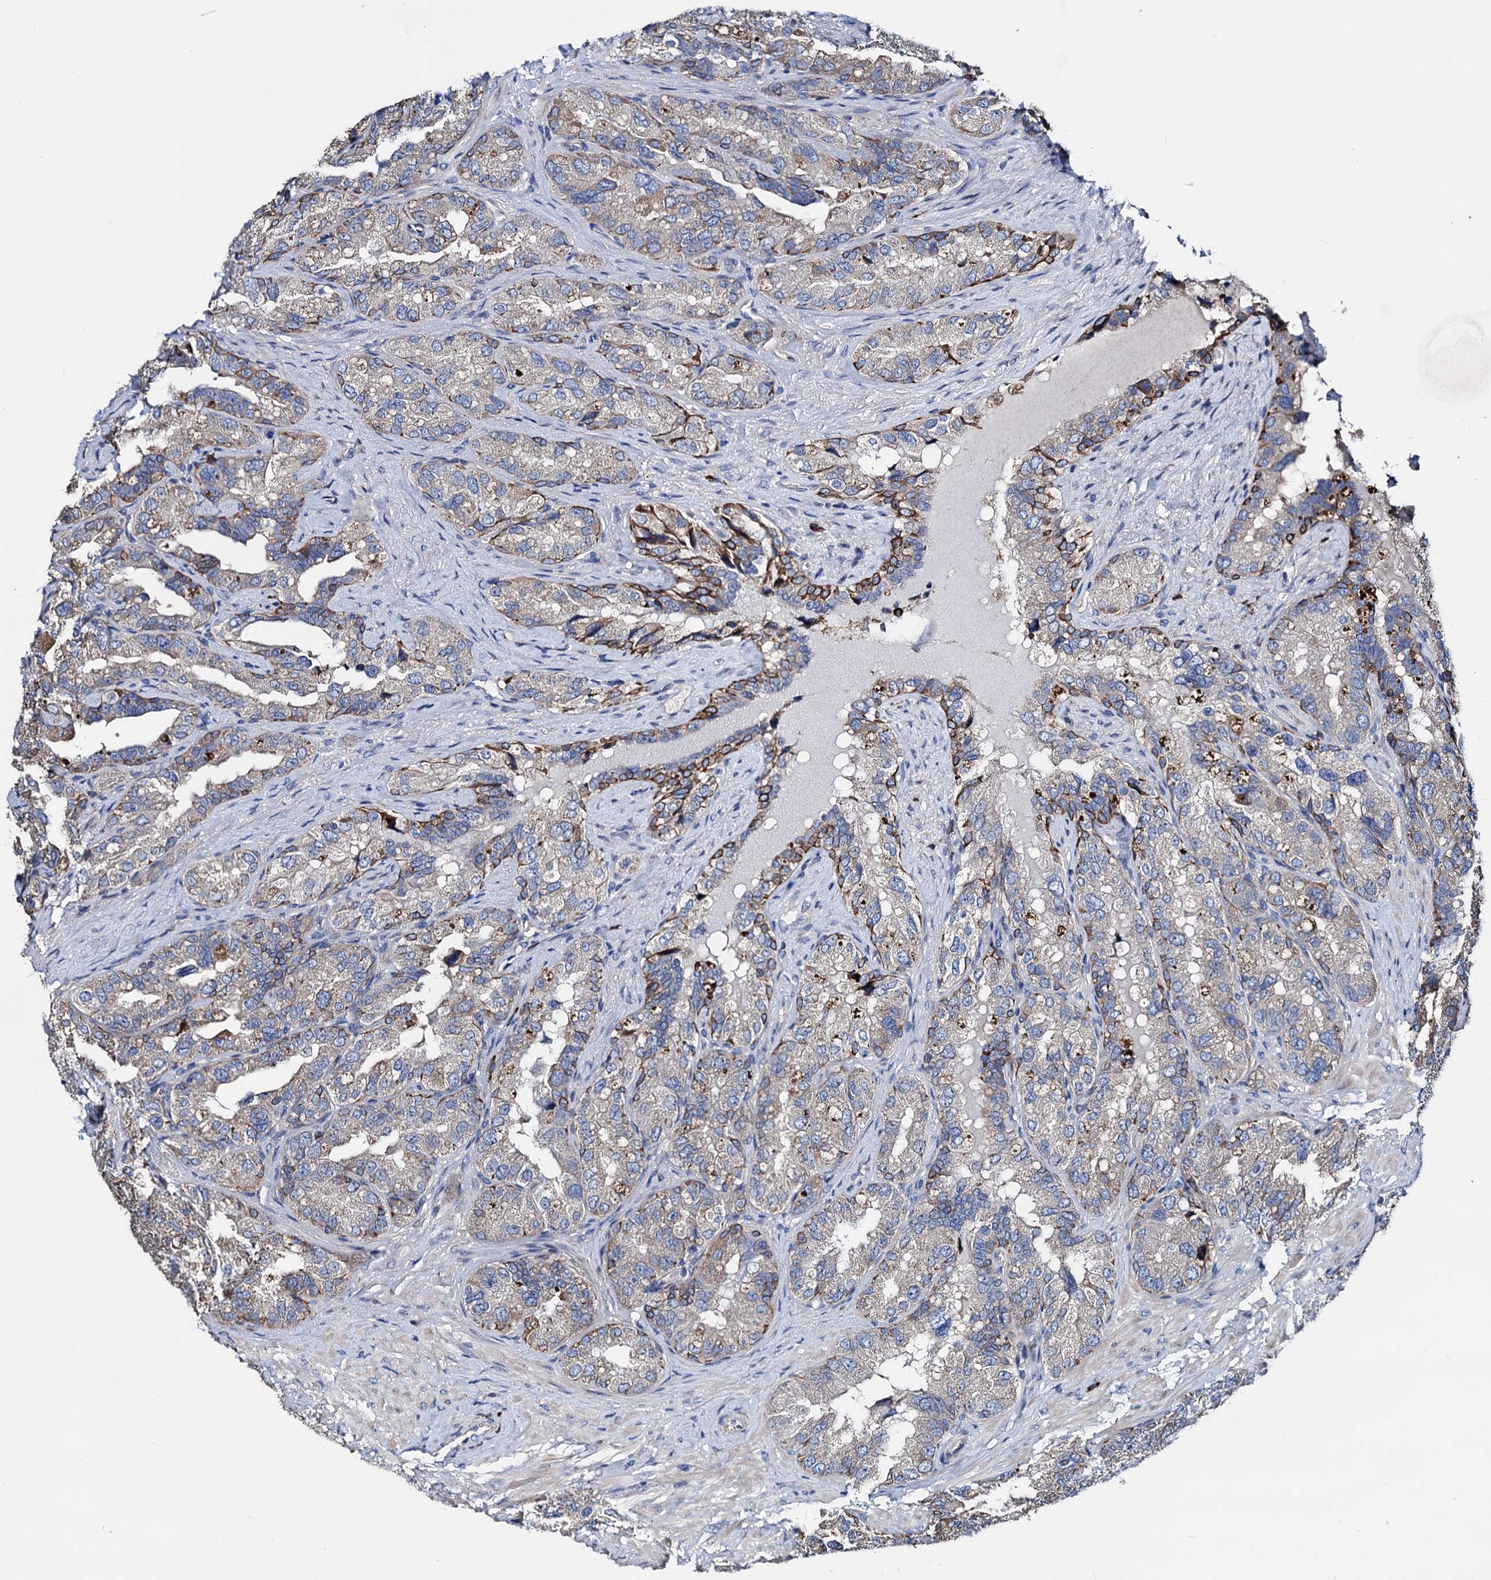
{"staining": {"intensity": "moderate", "quantity": "<25%", "location": "cytoplasmic/membranous"}, "tissue": "seminal vesicle", "cell_type": "Glandular cells", "image_type": "normal", "snomed": [{"axis": "morphology", "description": "Normal tissue, NOS"}, {"axis": "topography", "description": "Seminal veicle"}, {"axis": "topography", "description": "Peripheral nerve tissue"}], "caption": "Immunohistochemistry photomicrograph of benign seminal vesicle: human seminal vesicle stained using IHC shows low levels of moderate protein expression localized specifically in the cytoplasmic/membranous of glandular cells, appearing as a cytoplasmic/membranous brown color.", "gene": "AKAP11", "patient": {"sex": "male", "age": 67}}